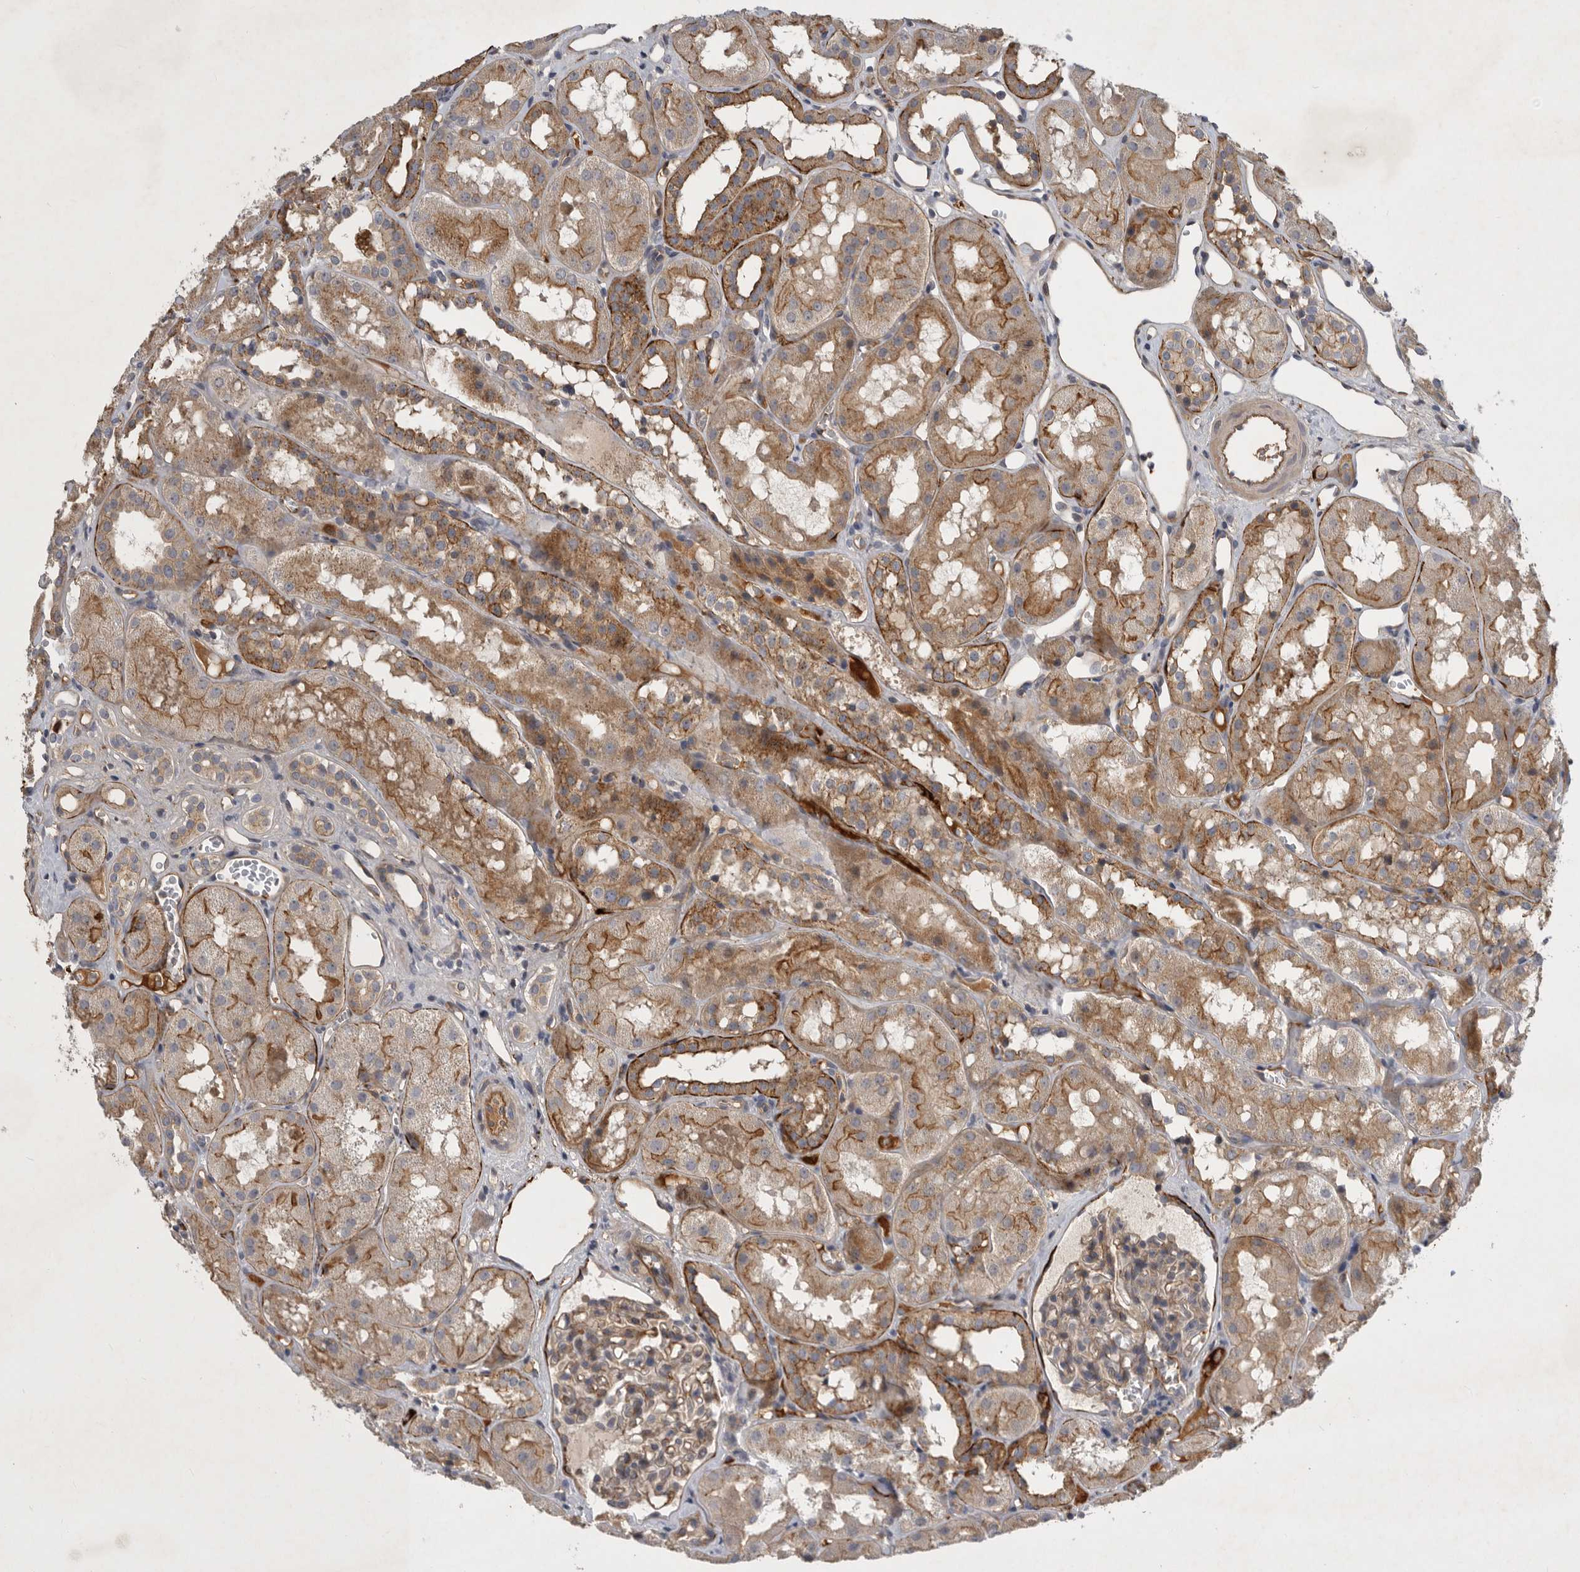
{"staining": {"intensity": "moderate", "quantity": ">75%", "location": "cytoplasmic/membranous"}, "tissue": "kidney", "cell_type": "Cells in glomeruli", "image_type": "normal", "snomed": [{"axis": "morphology", "description": "Normal tissue, NOS"}, {"axis": "topography", "description": "Kidney"}], "caption": "Immunohistochemical staining of benign kidney shows >75% levels of moderate cytoplasmic/membranous protein positivity in about >75% of cells in glomeruli. (Brightfield microscopy of DAB IHC at high magnification).", "gene": "MLPH", "patient": {"sex": "male", "age": 16}}